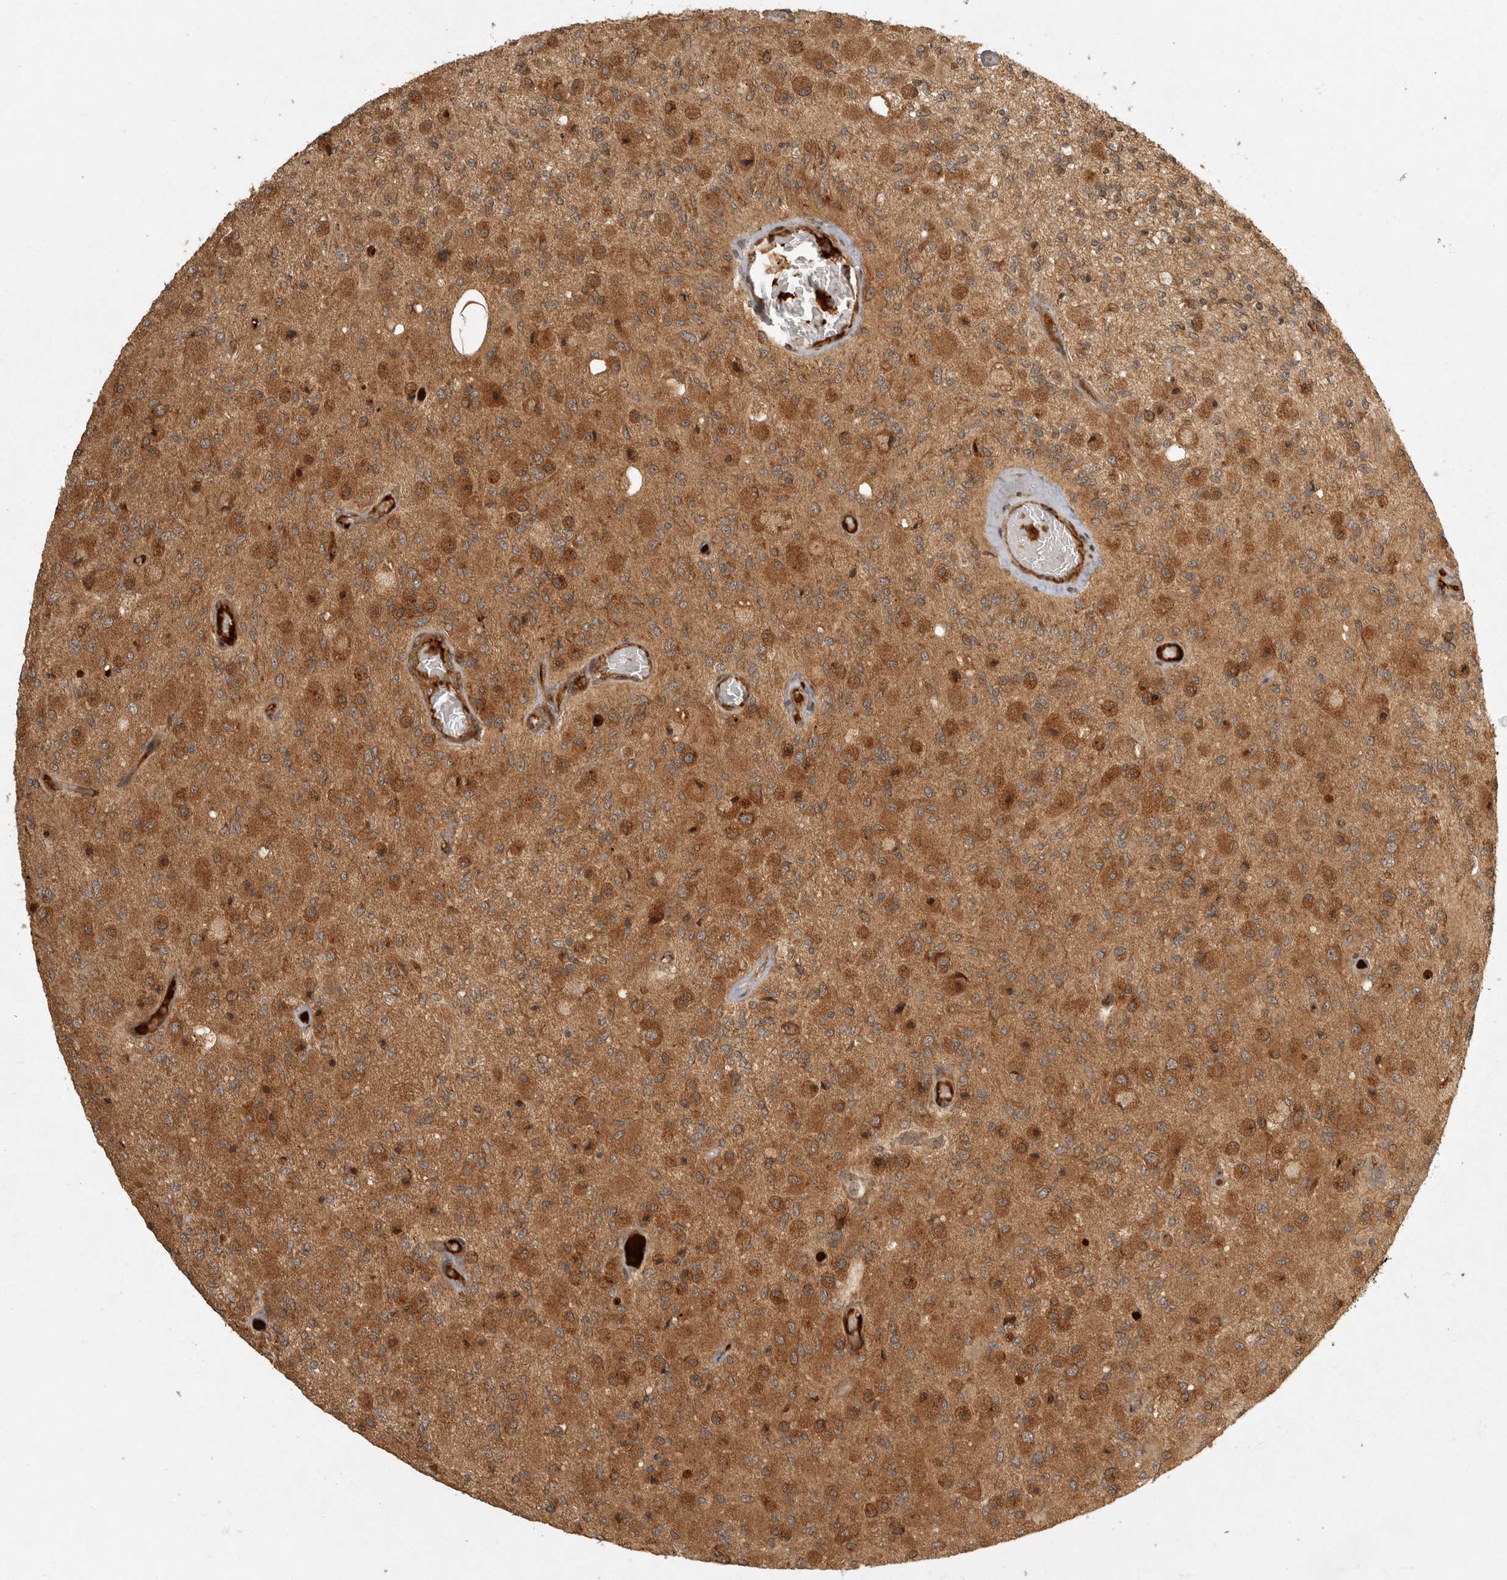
{"staining": {"intensity": "moderate", "quantity": ">75%", "location": "cytoplasmic/membranous"}, "tissue": "glioma", "cell_type": "Tumor cells", "image_type": "cancer", "snomed": [{"axis": "morphology", "description": "Normal tissue, NOS"}, {"axis": "morphology", "description": "Glioma, malignant, High grade"}, {"axis": "topography", "description": "Cerebral cortex"}], "caption": "Malignant glioma (high-grade) tissue exhibits moderate cytoplasmic/membranous expression in about >75% of tumor cells The protein of interest is stained brown, and the nuclei are stained in blue (DAB IHC with brightfield microscopy, high magnification).", "gene": "CAMSAP2", "patient": {"sex": "male", "age": 77}}